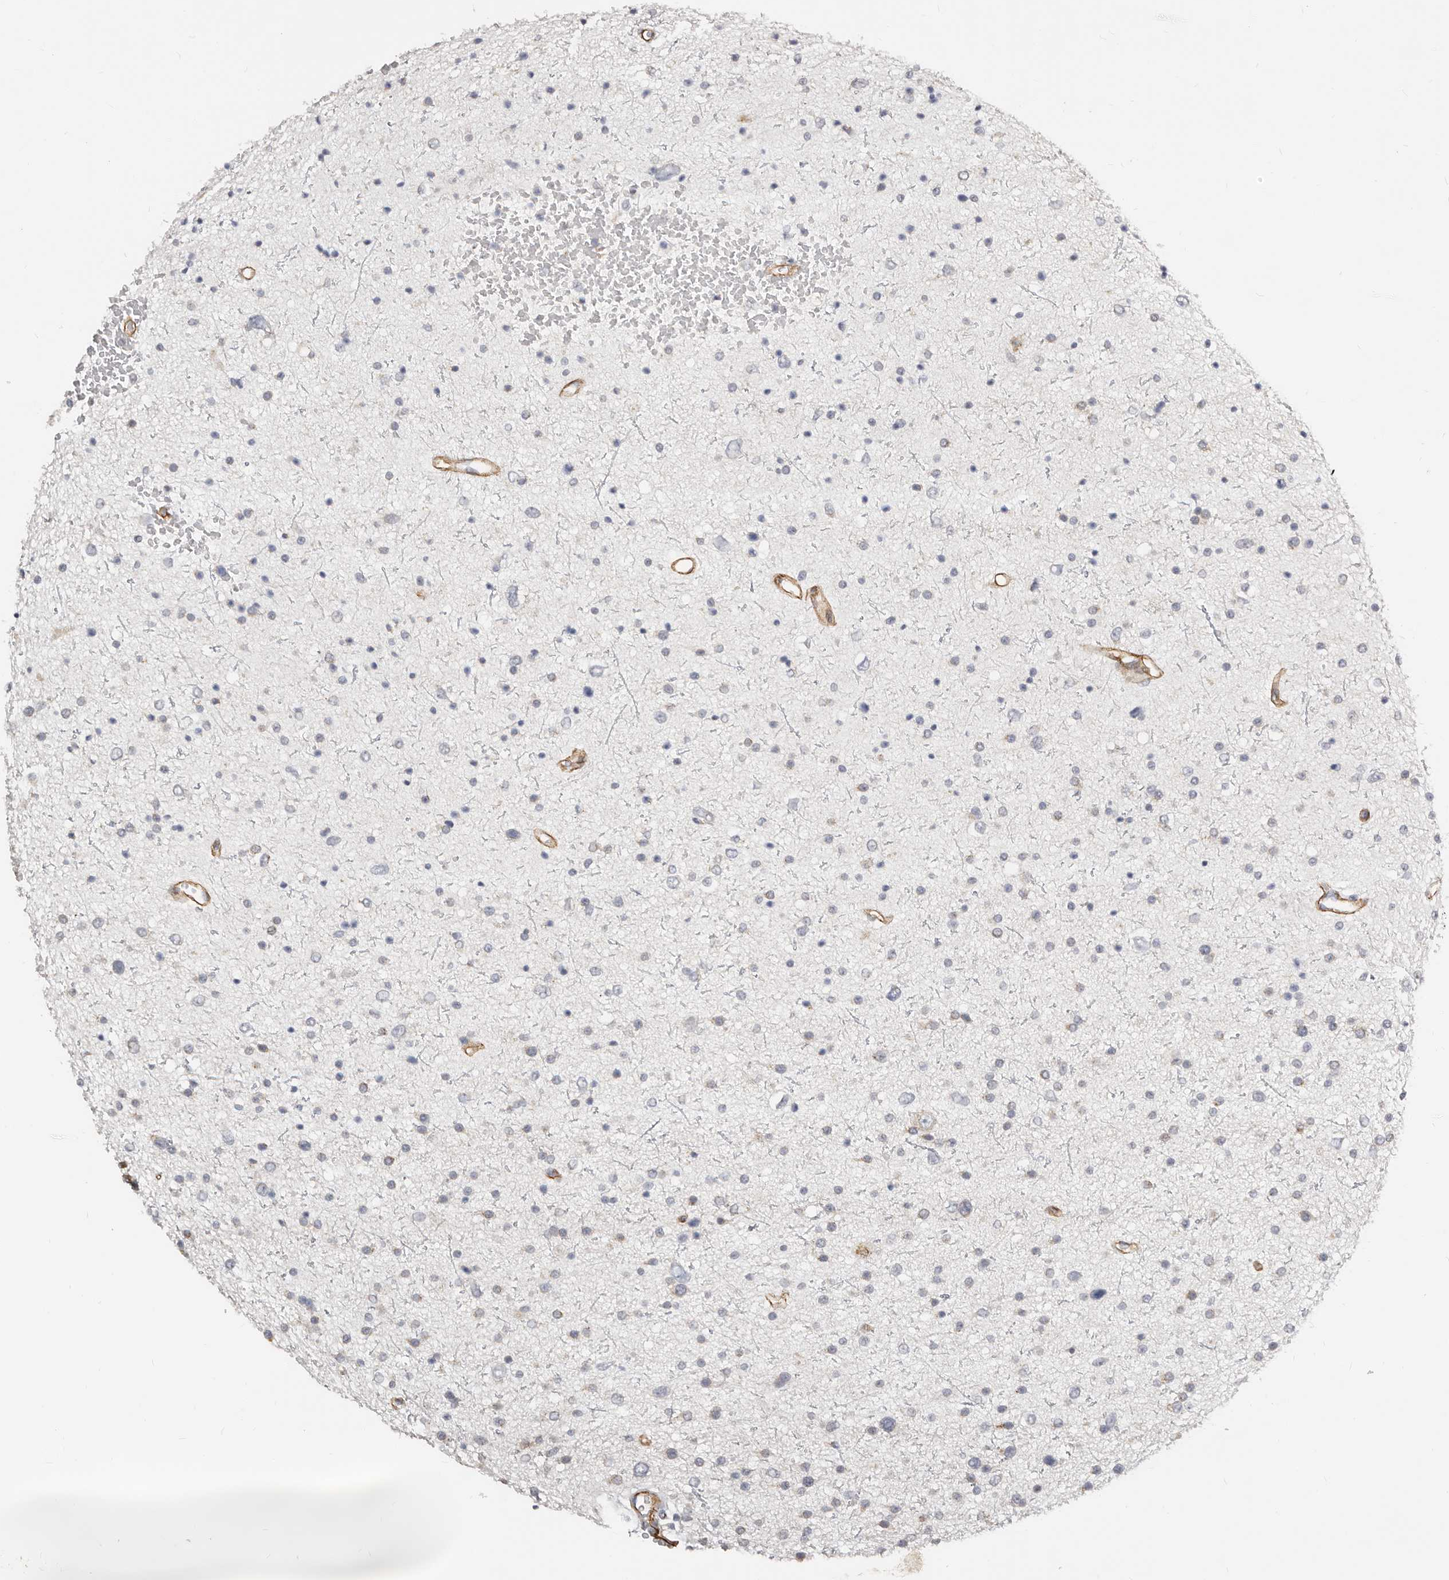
{"staining": {"intensity": "negative", "quantity": "none", "location": "none"}, "tissue": "glioma", "cell_type": "Tumor cells", "image_type": "cancer", "snomed": [{"axis": "morphology", "description": "Glioma, malignant, Low grade"}, {"axis": "topography", "description": "Brain"}], "caption": "A histopathology image of malignant glioma (low-grade) stained for a protein exhibits no brown staining in tumor cells.", "gene": "RABAC1", "patient": {"sex": "female", "age": 37}}